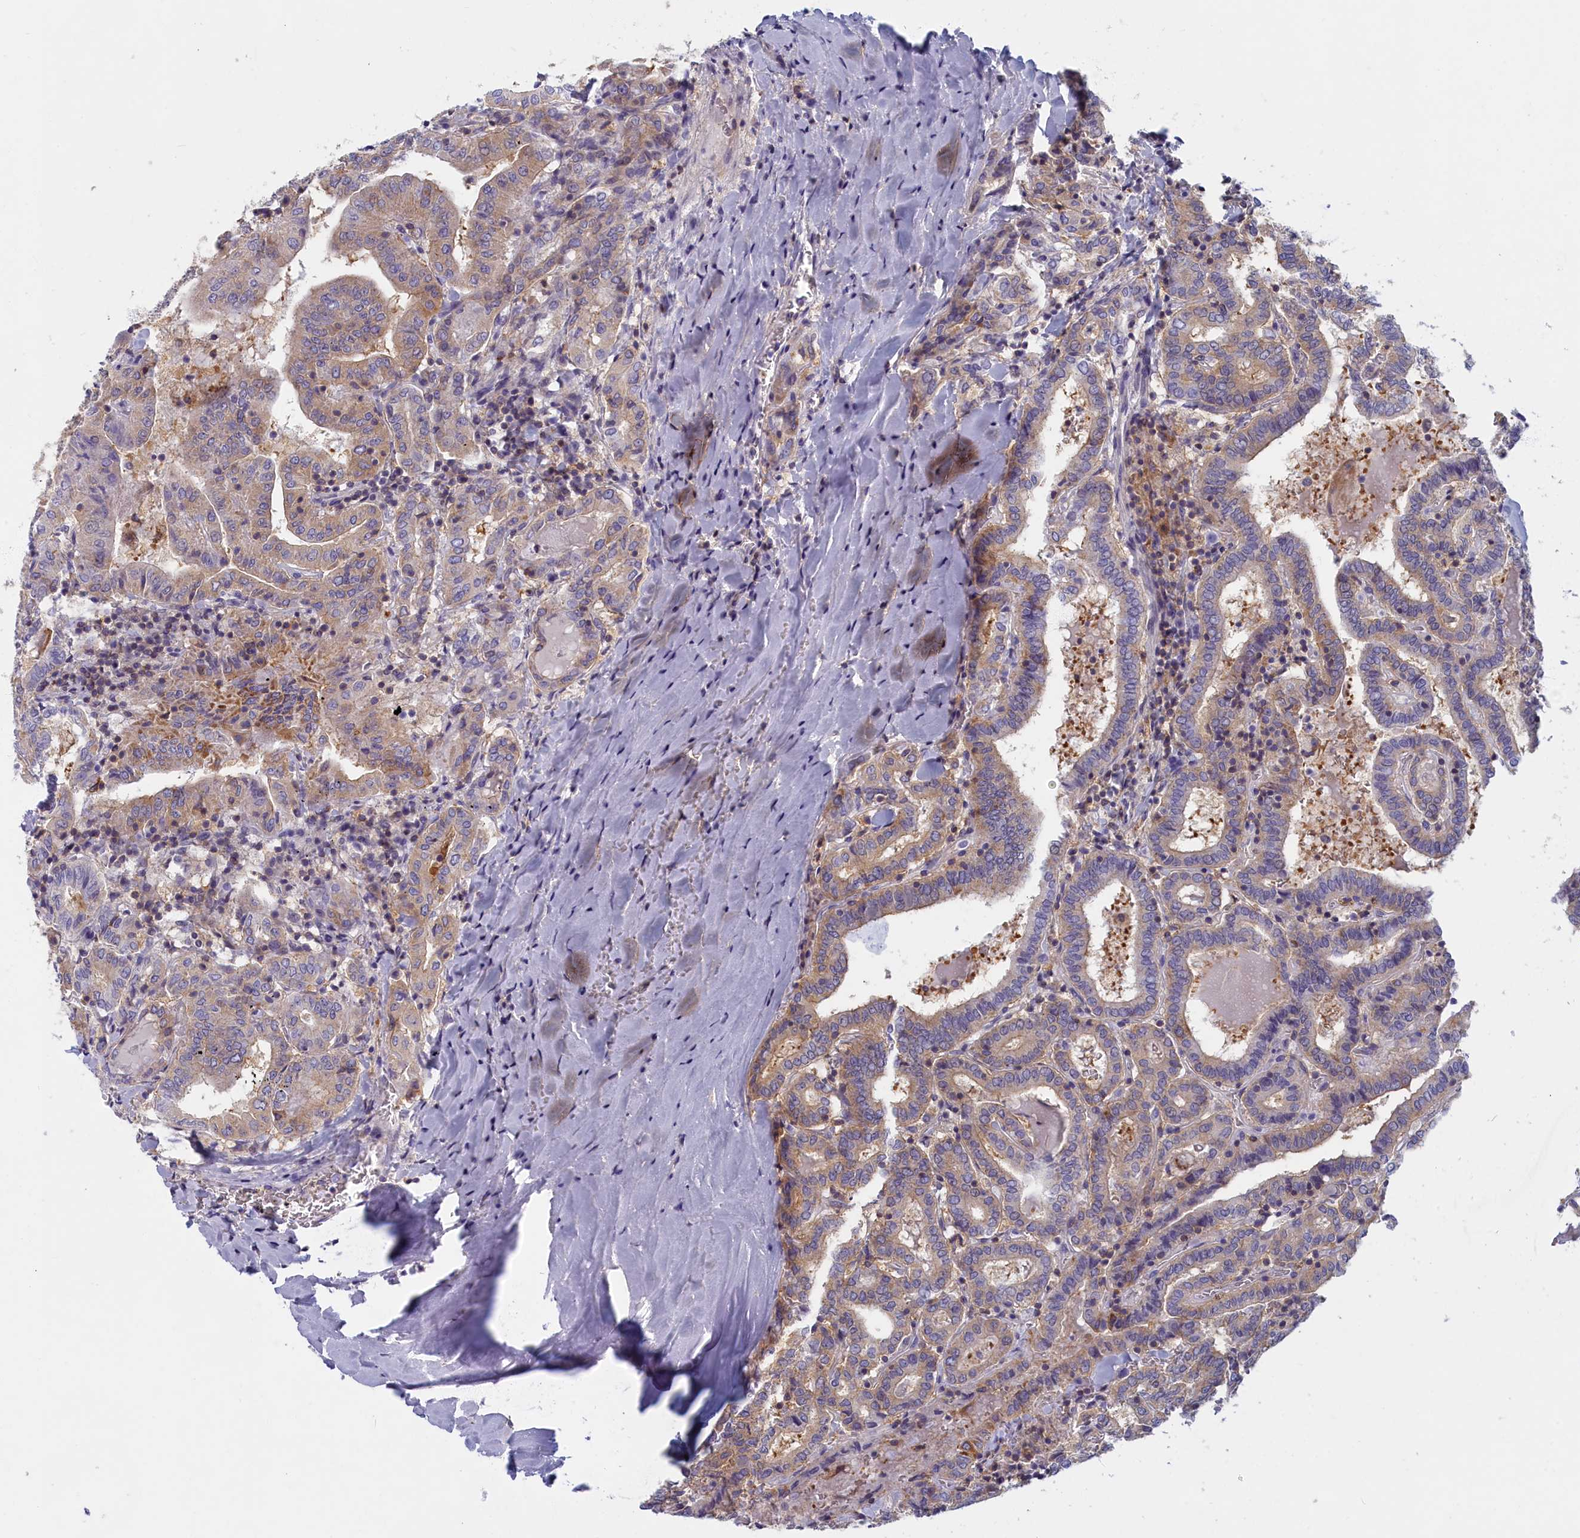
{"staining": {"intensity": "weak", "quantity": "25%-75%", "location": "cytoplasmic/membranous"}, "tissue": "thyroid cancer", "cell_type": "Tumor cells", "image_type": "cancer", "snomed": [{"axis": "morphology", "description": "Papillary adenocarcinoma, NOS"}, {"axis": "topography", "description": "Thyroid gland"}], "caption": "Papillary adenocarcinoma (thyroid) stained with a protein marker shows weak staining in tumor cells.", "gene": "NOL10", "patient": {"sex": "female", "age": 72}}